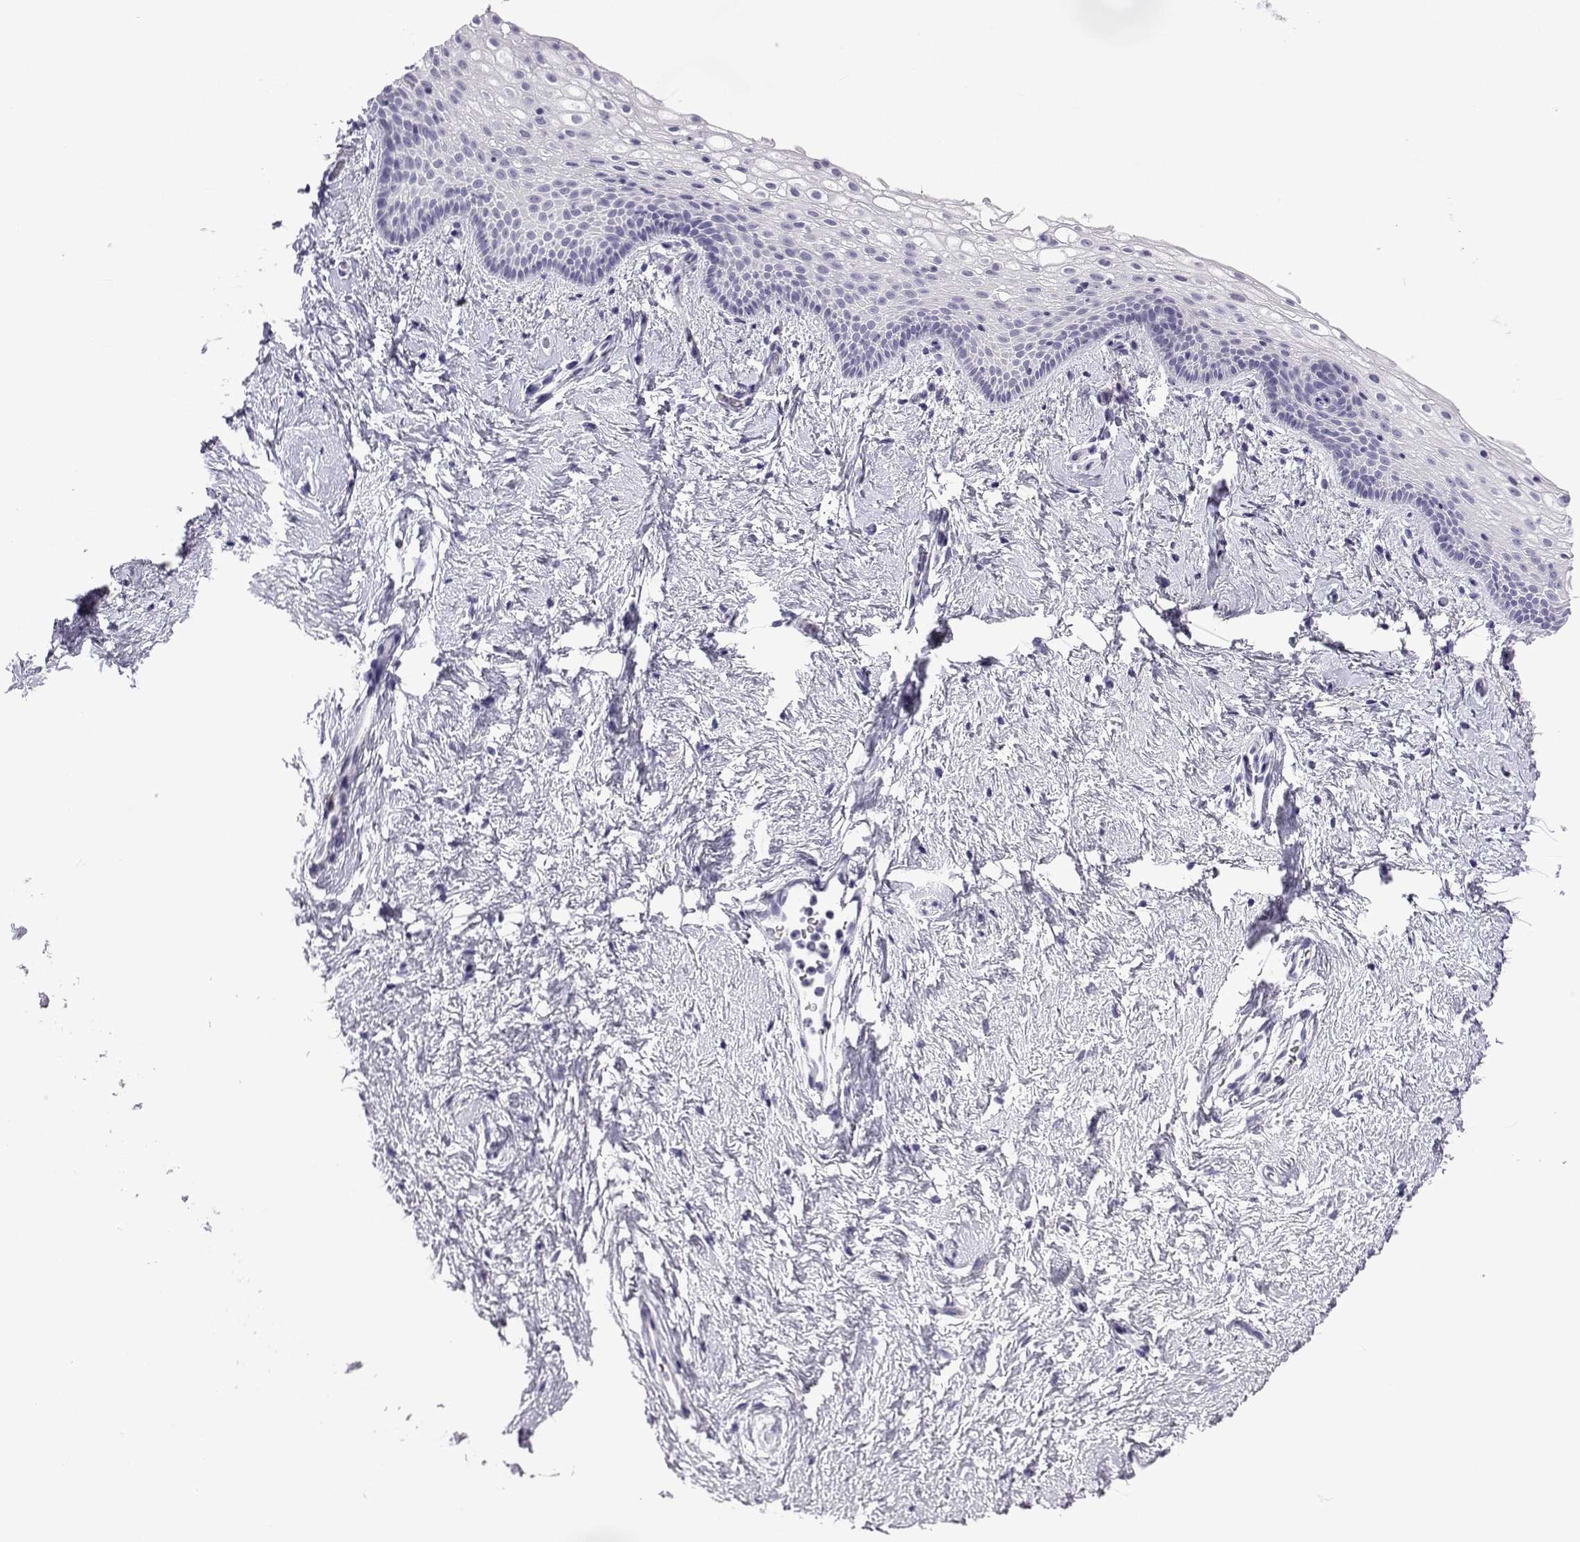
{"staining": {"intensity": "negative", "quantity": "none", "location": "none"}, "tissue": "vagina", "cell_type": "Squamous epithelial cells", "image_type": "normal", "snomed": [{"axis": "morphology", "description": "Normal tissue, NOS"}, {"axis": "topography", "description": "Vagina"}], "caption": "This is an immunohistochemistry (IHC) micrograph of unremarkable vagina. There is no expression in squamous epithelial cells.", "gene": "ACTL7A", "patient": {"sex": "female", "age": 61}}